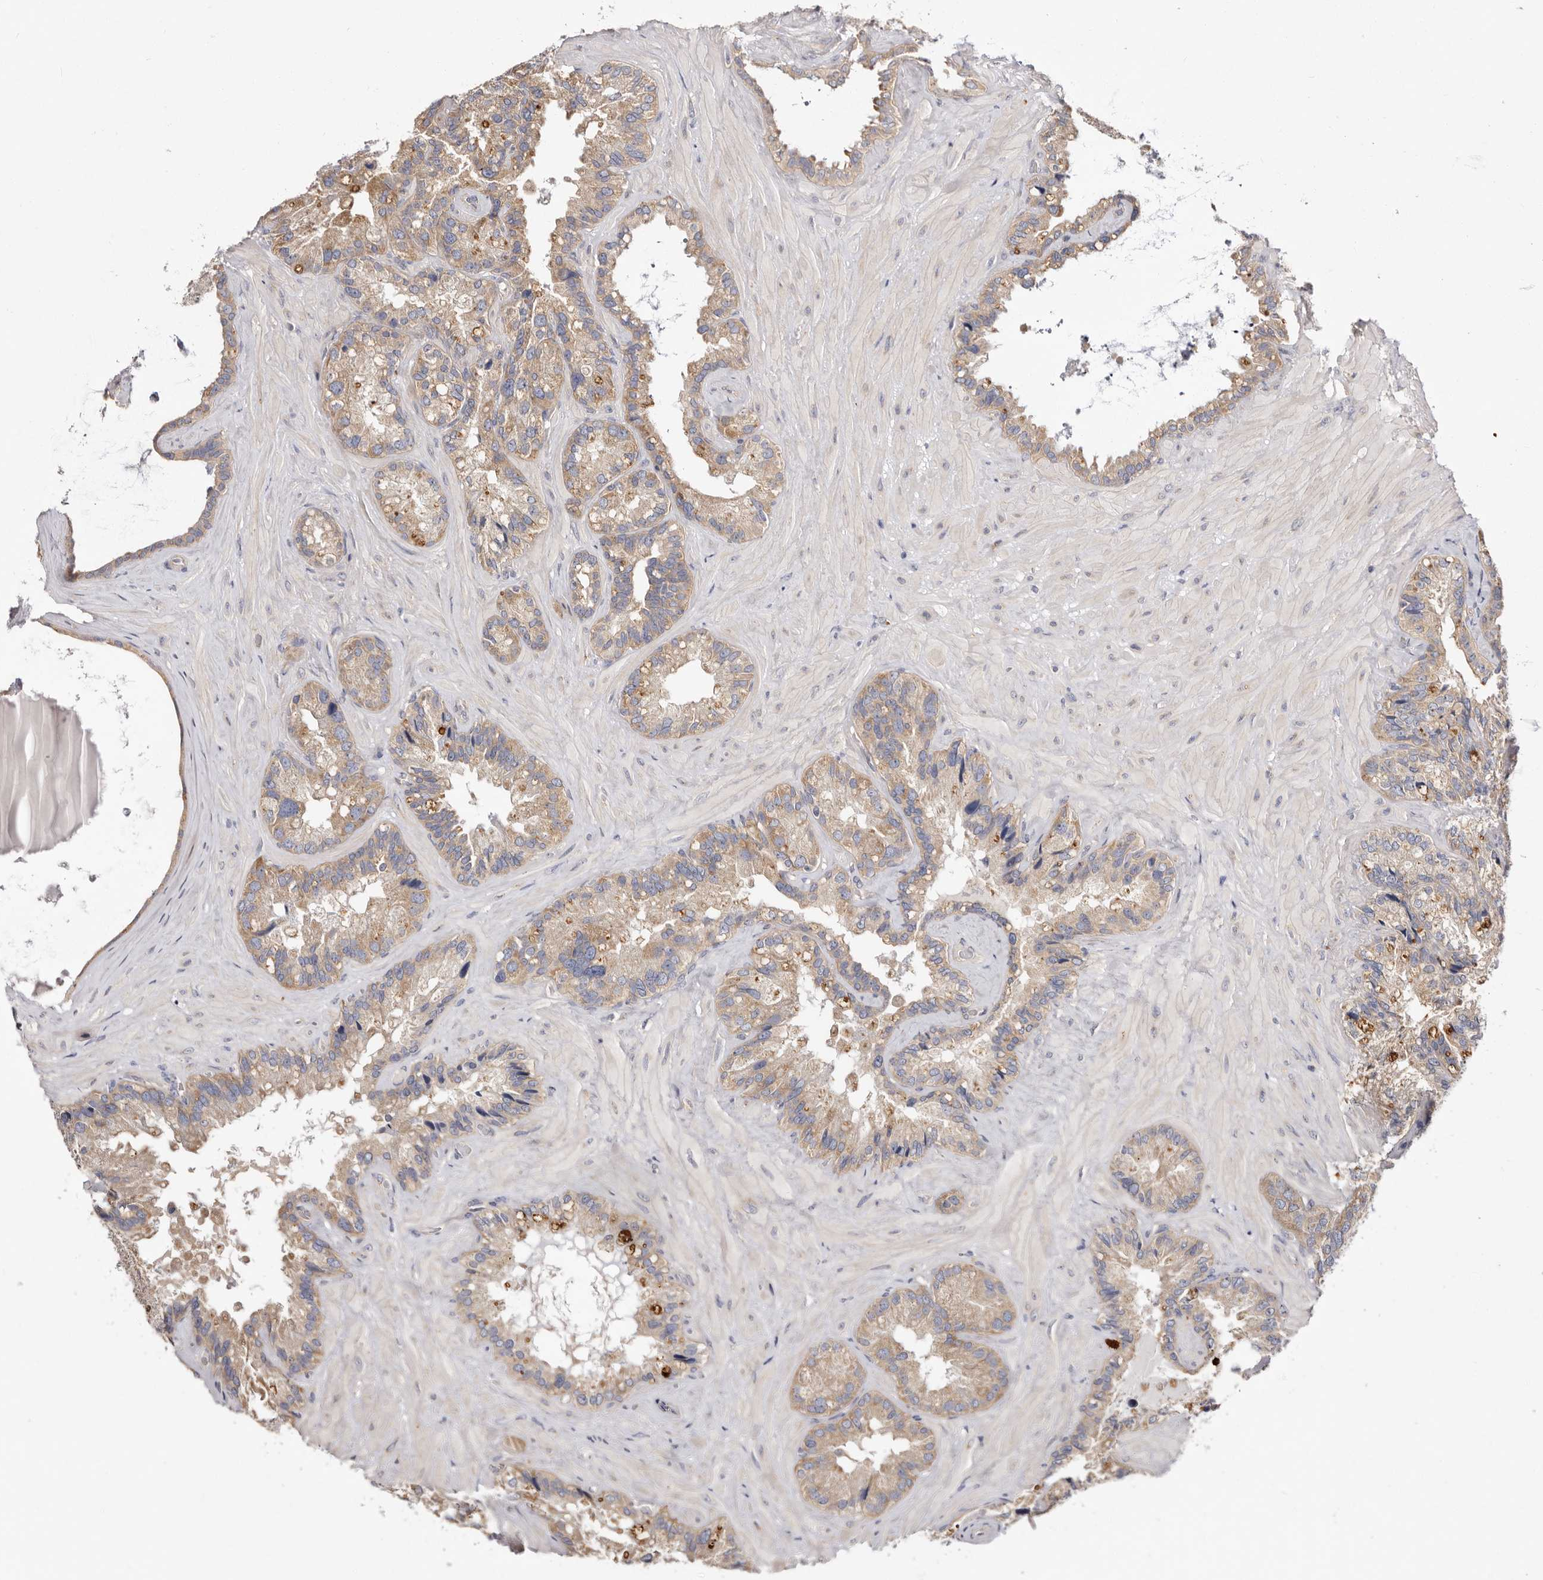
{"staining": {"intensity": "moderate", "quantity": ">75%", "location": "cytoplasmic/membranous"}, "tissue": "seminal vesicle", "cell_type": "Glandular cells", "image_type": "normal", "snomed": [{"axis": "morphology", "description": "Normal tissue, NOS"}, {"axis": "topography", "description": "Prostate"}, {"axis": "topography", "description": "Seminal veicle"}], "caption": "Protein staining by immunohistochemistry reveals moderate cytoplasmic/membranous positivity in approximately >75% of glandular cells in benign seminal vesicle.", "gene": "FAM167B", "patient": {"sex": "male", "age": 68}}